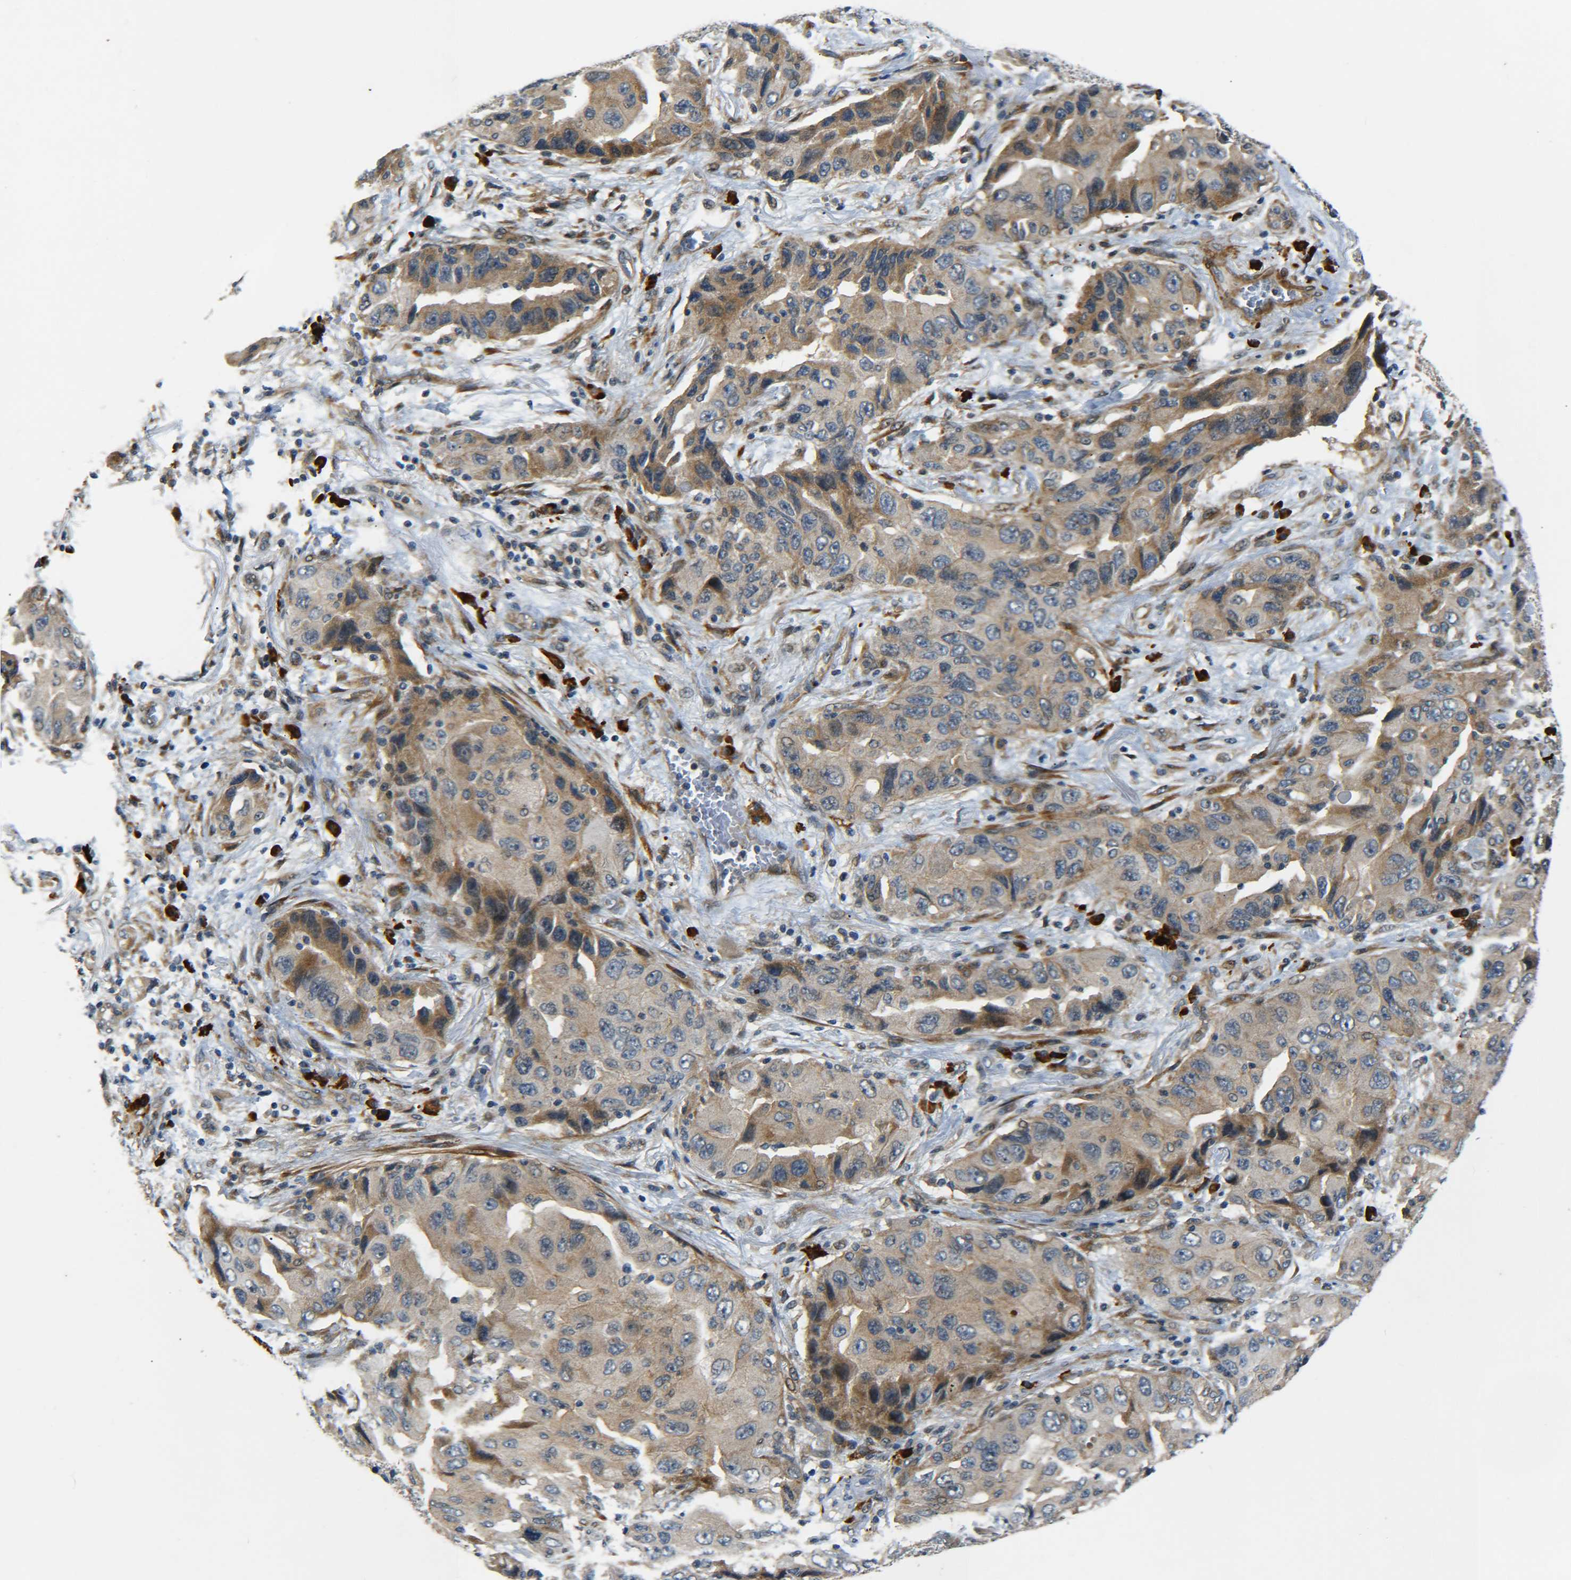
{"staining": {"intensity": "moderate", "quantity": ">75%", "location": "cytoplasmic/membranous"}, "tissue": "lung cancer", "cell_type": "Tumor cells", "image_type": "cancer", "snomed": [{"axis": "morphology", "description": "Adenocarcinoma, NOS"}, {"axis": "topography", "description": "Lung"}], "caption": "Lung adenocarcinoma tissue demonstrates moderate cytoplasmic/membranous positivity in about >75% of tumor cells, visualized by immunohistochemistry. (brown staining indicates protein expression, while blue staining denotes nuclei).", "gene": "MEIS1", "patient": {"sex": "female", "age": 65}}